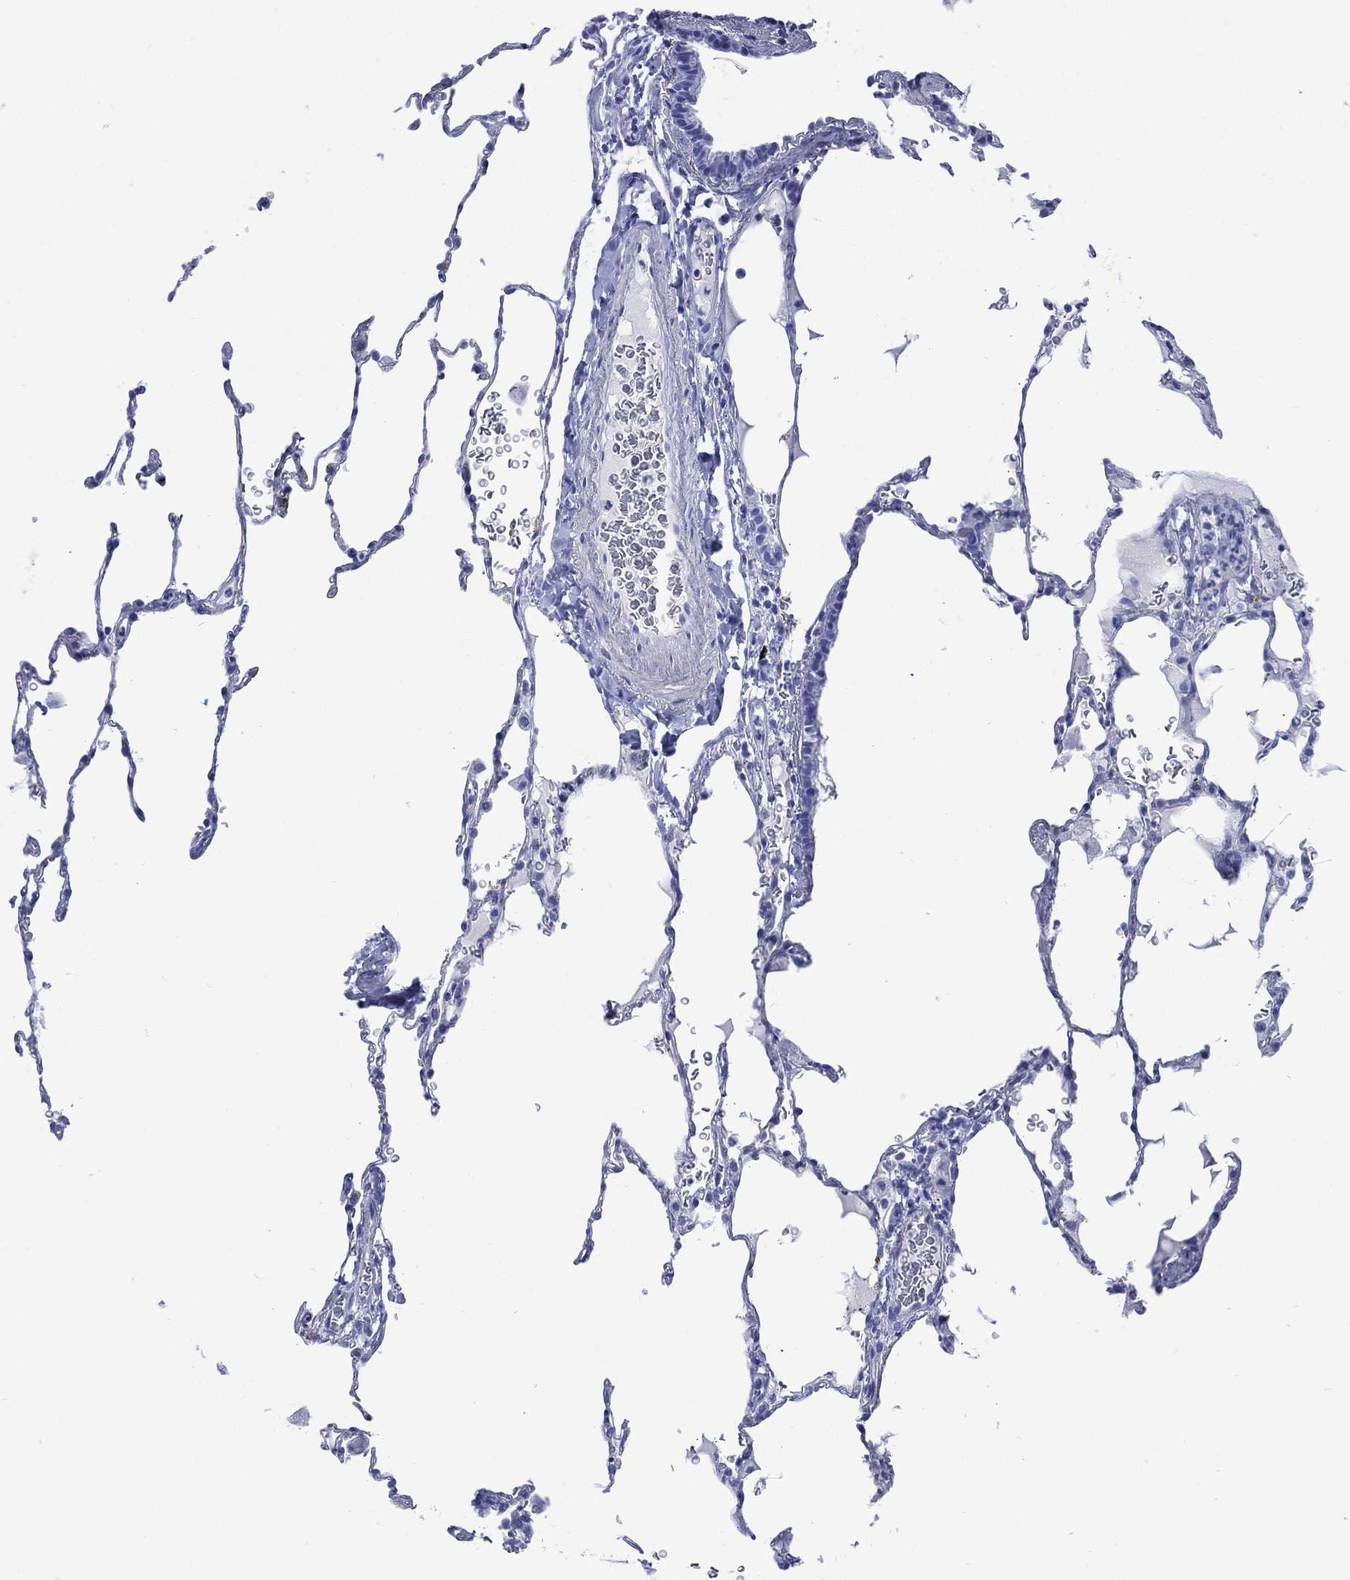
{"staining": {"intensity": "negative", "quantity": "none", "location": "none"}, "tissue": "lung", "cell_type": "Alveolar cells", "image_type": "normal", "snomed": [{"axis": "morphology", "description": "Normal tissue, NOS"}, {"axis": "morphology", "description": "Adenocarcinoma, metastatic, NOS"}, {"axis": "topography", "description": "Lung"}], "caption": "The image shows no significant positivity in alveolar cells of lung.", "gene": "SHCBP1L", "patient": {"sex": "male", "age": 45}}